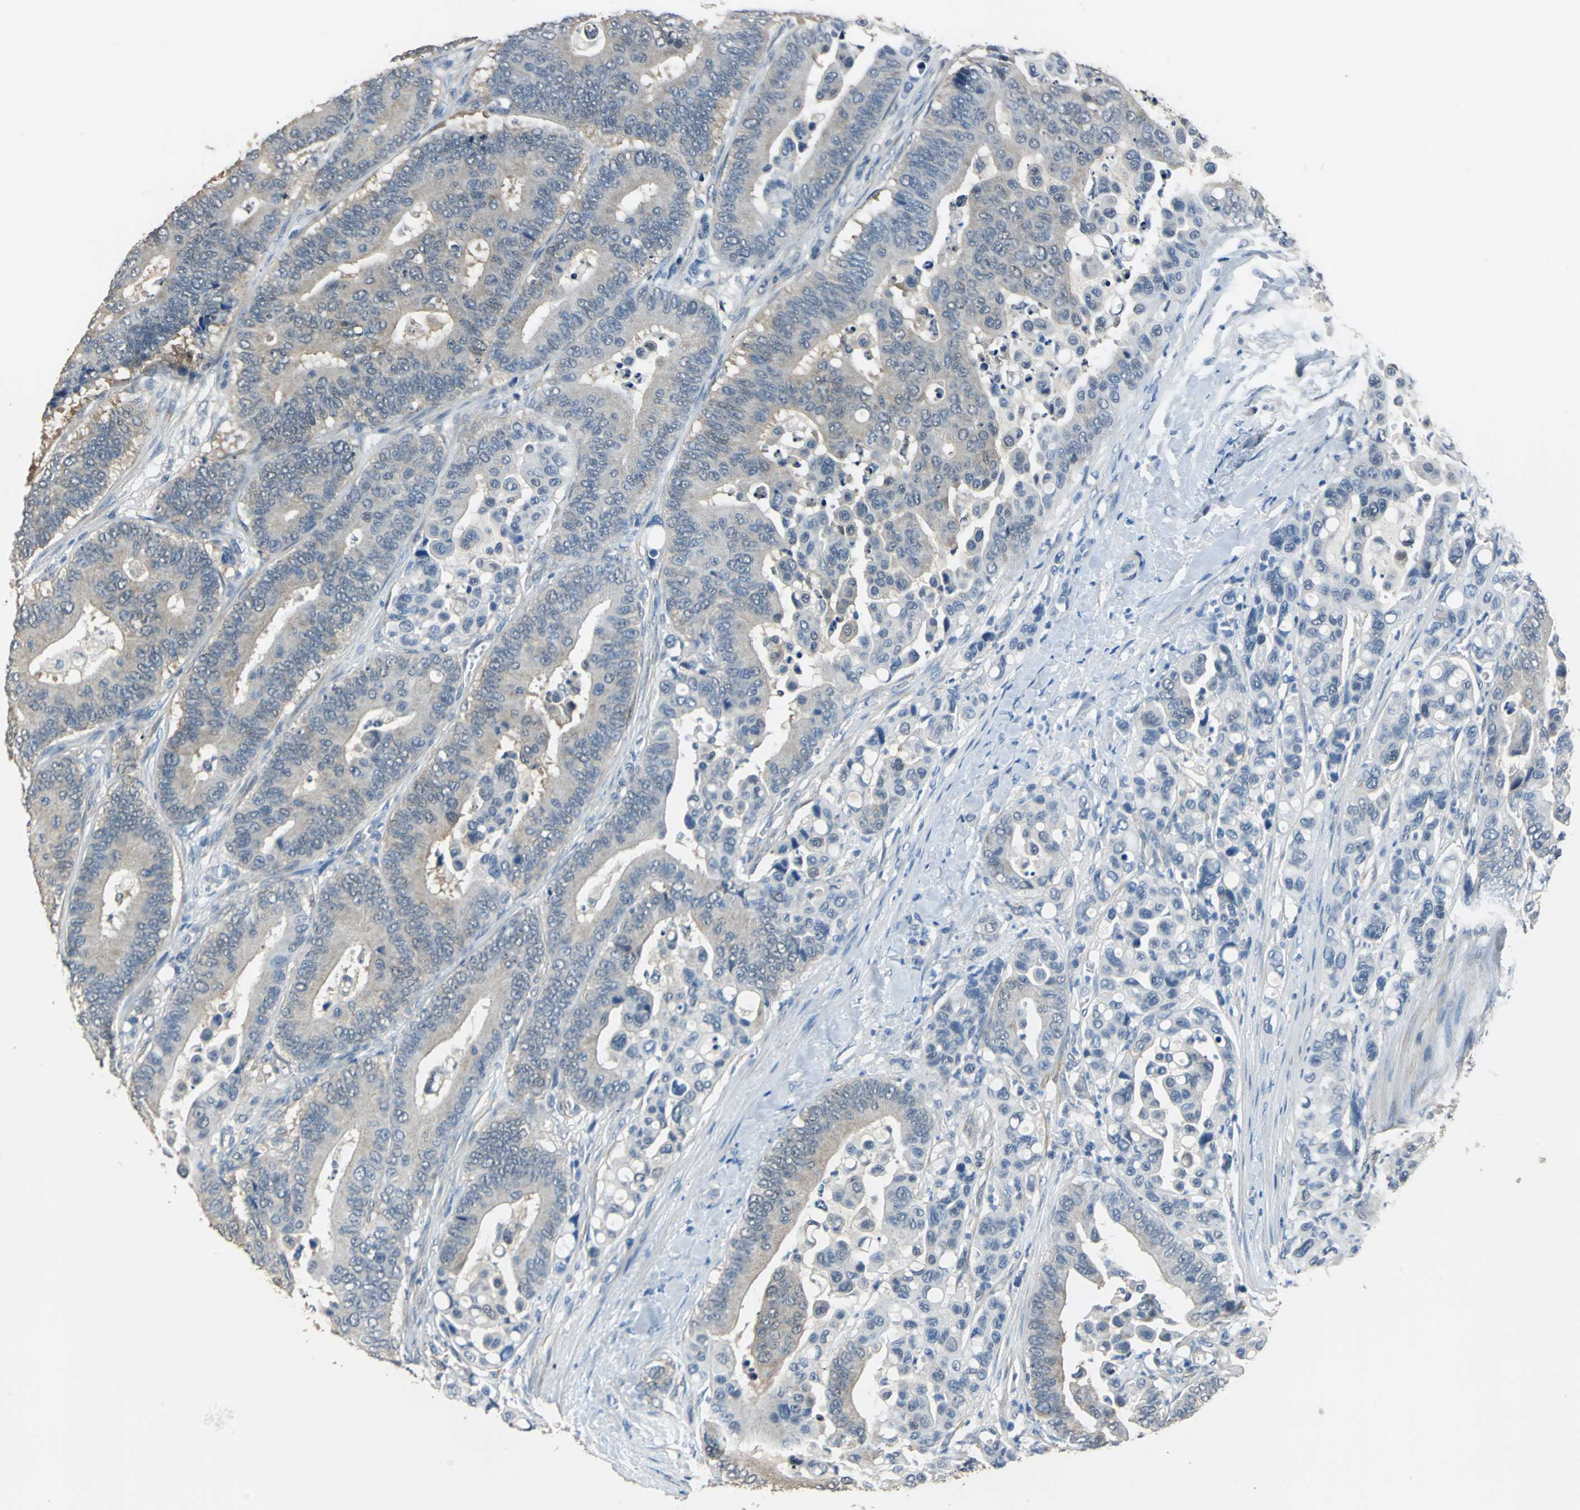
{"staining": {"intensity": "moderate", "quantity": ">75%", "location": "cytoplasmic/membranous"}, "tissue": "colorectal cancer", "cell_type": "Tumor cells", "image_type": "cancer", "snomed": [{"axis": "morphology", "description": "Normal tissue, NOS"}, {"axis": "morphology", "description": "Adenocarcinoma, NOS"}, {"axis": "topography", "description": "Colon"}], "caption": "The photomicrograph reveals staining of colorectal cancer, revealing moderate cytoplasmic/membranous protein staining (brown color) within tumor cells.", "gene": "FKBP4", "patient": {"sex": "male", "age": 82}}